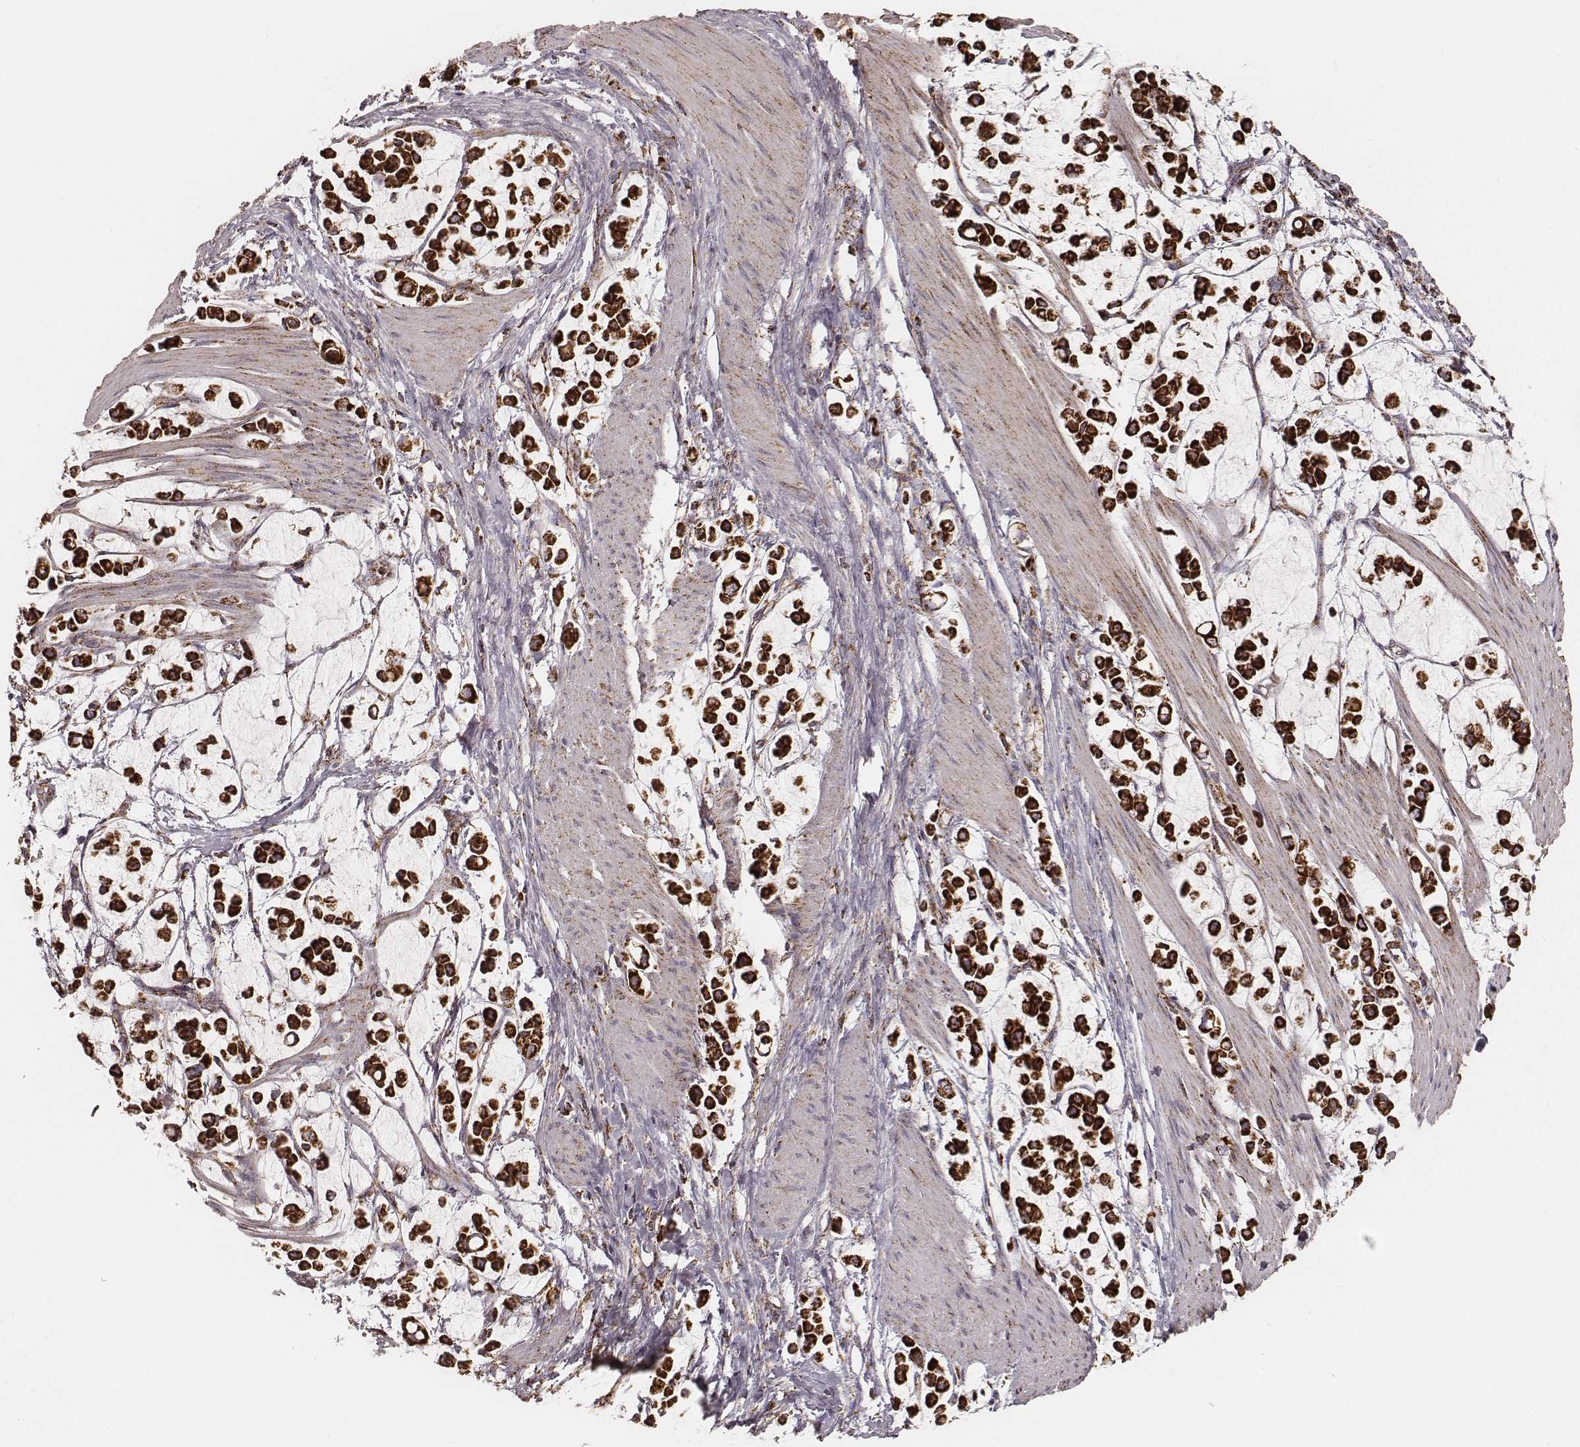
{"staining": {"intensity": "strong", "quantity": ">75%", "location": "cytoplasmic/membranous"}, "tissue": "stomach cancer", "cell_type": "Tumor cells", "image_type": "cancer", "snomed": [{"axis": "morphology", "description": "Adenocarcinoma, NOS"}, {"axis": "topography", "description": "Stomach"}], "caption": "IHC (DAB) staining of stomach cancer (adenocarcinoma) shows strong cytoplasmic/membranous protein expression in about >75% of tumor cells.", "gene": "CS", "patient": {"sex": "male", "age": 82}}